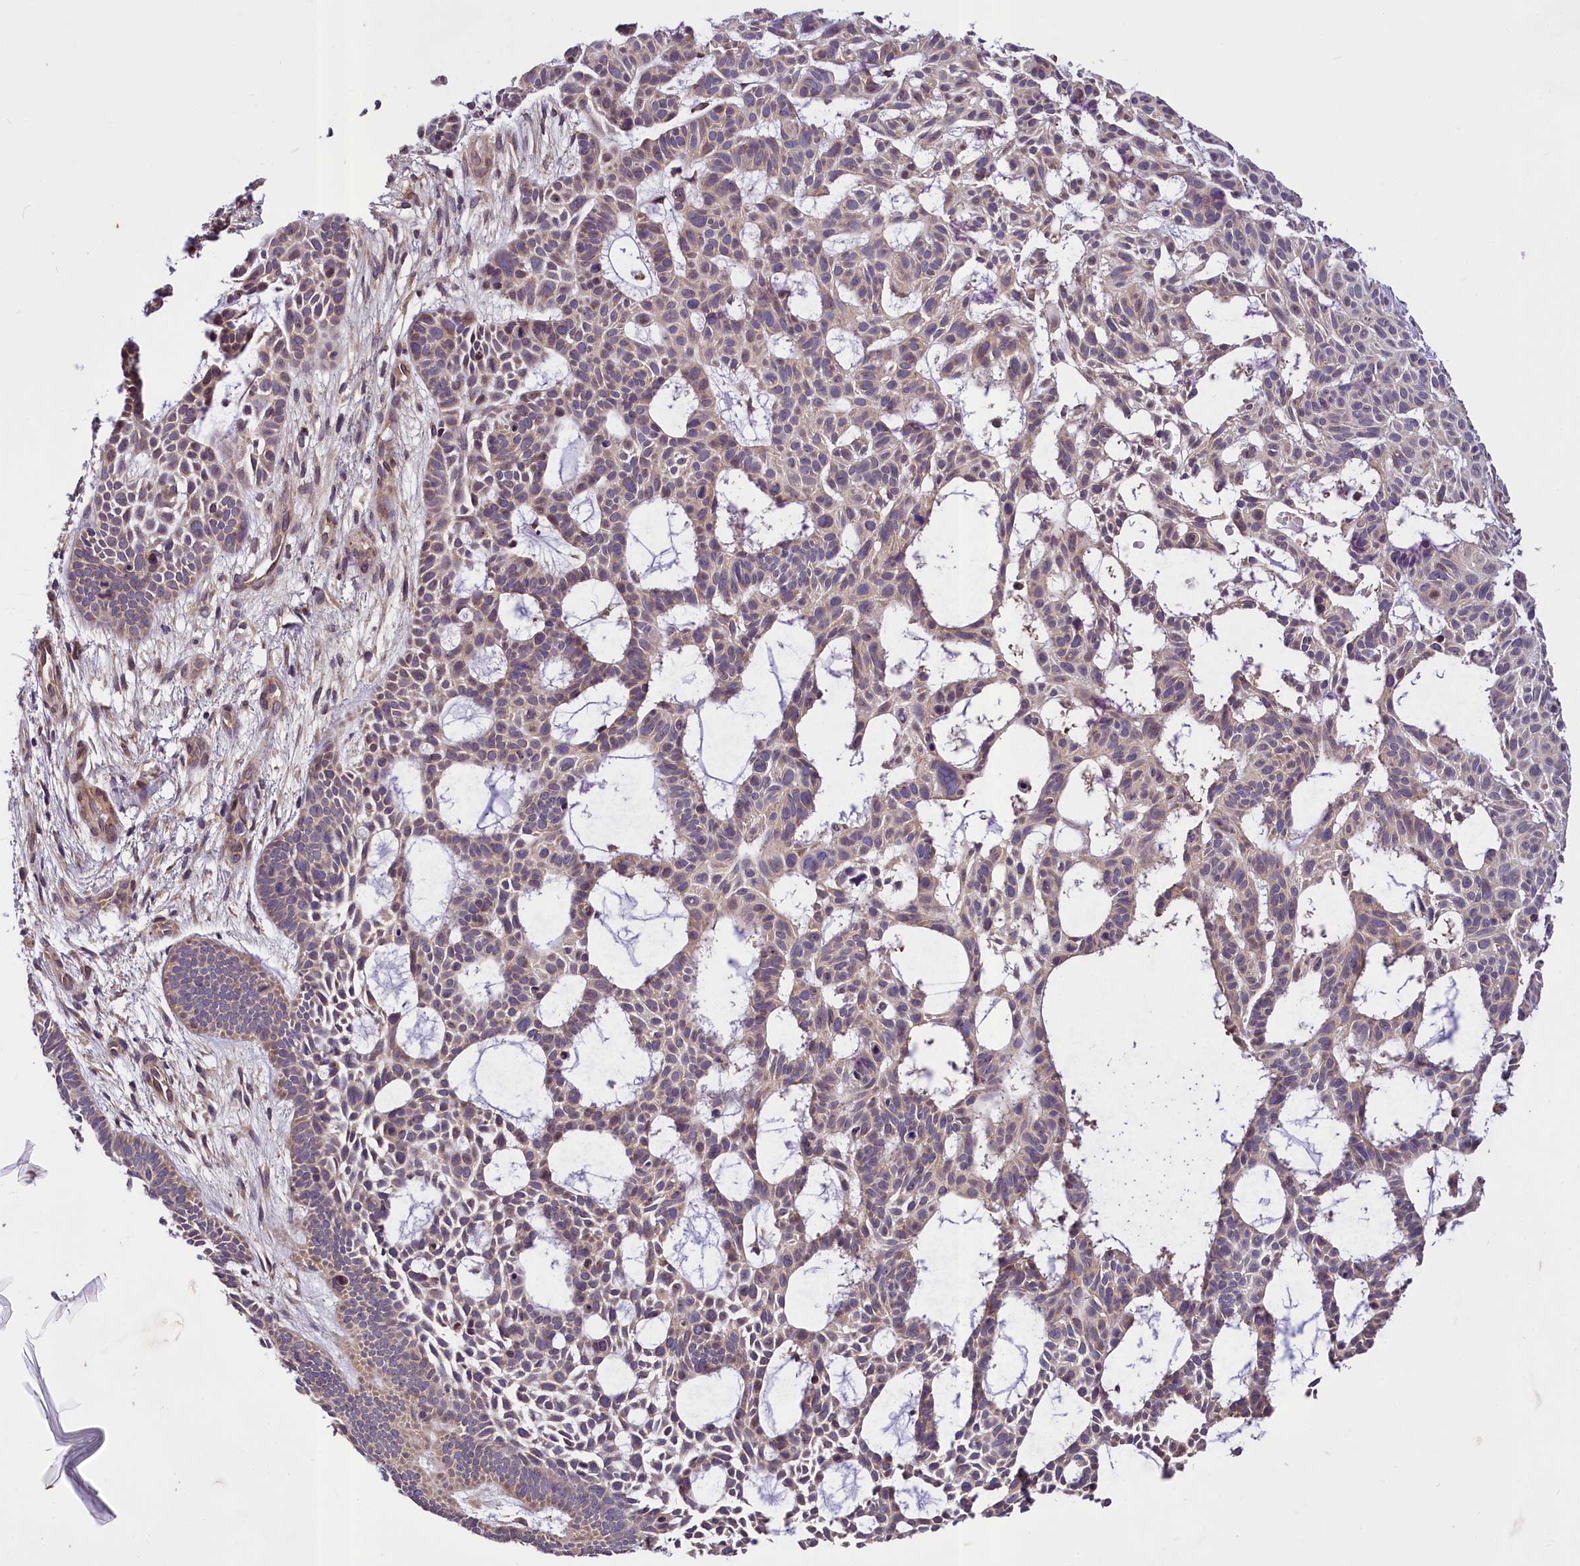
{"staining": {"intensity": "weak", "quantity": "25%-75%", "location": "cytoplasmic/membranous"}, "tissue": "skin cancer", "cell_type": "Tumor cells", "image_type": "cancer", "snomed": [{"axis": "morphology", "description": "Basal cell carcinoma"}, {"axis": "topography", "description": "Skin"}], "caption": "Immunohistochemistry of basal cell carcinoma (skin) shows low levels of weak cytoplasmic/membranous expression in approximately 25%-75% of tumor cells.", "gene": "SUPV3L1", "patient": {"sex": "male", "age": 89}}